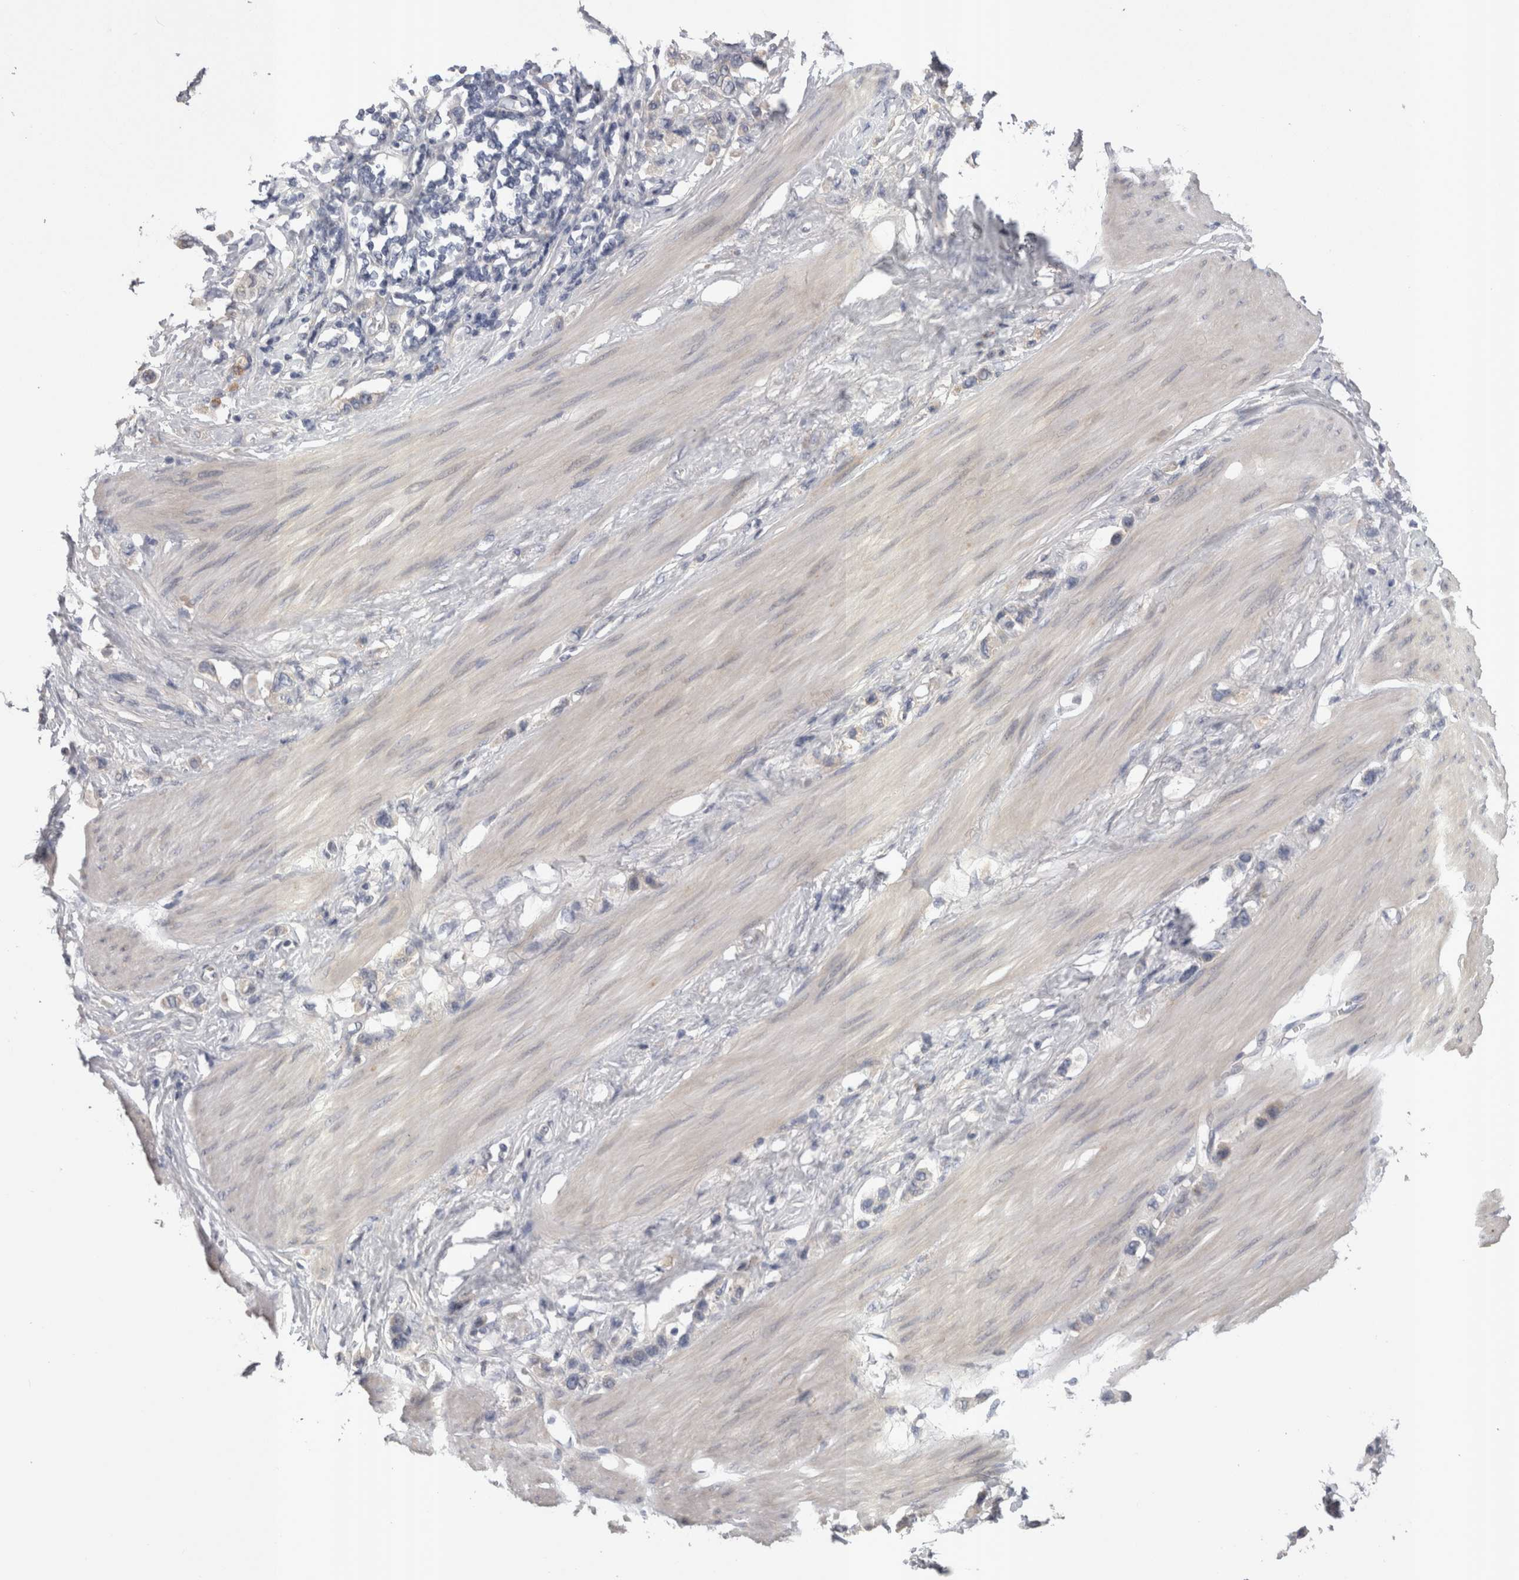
{"staining": {"intensity": "negative", "quantity": "none", "location": "none"}, "tissue": "stomach cancer", "cell_type": "Tumor cells", "image_type": "cancer", "snomed": [{"axis": "morphology", "description": "Adenocarcinoma, NOS"}, {"axis": "topography", "description": "Stomach"}], "caption": "Stomach adenocarcinoma was stained to show a protein in brown. There is no significant positivity in tumor cells.", "gene": "STC1", "patient": {"sex": "female", "age": 65}}